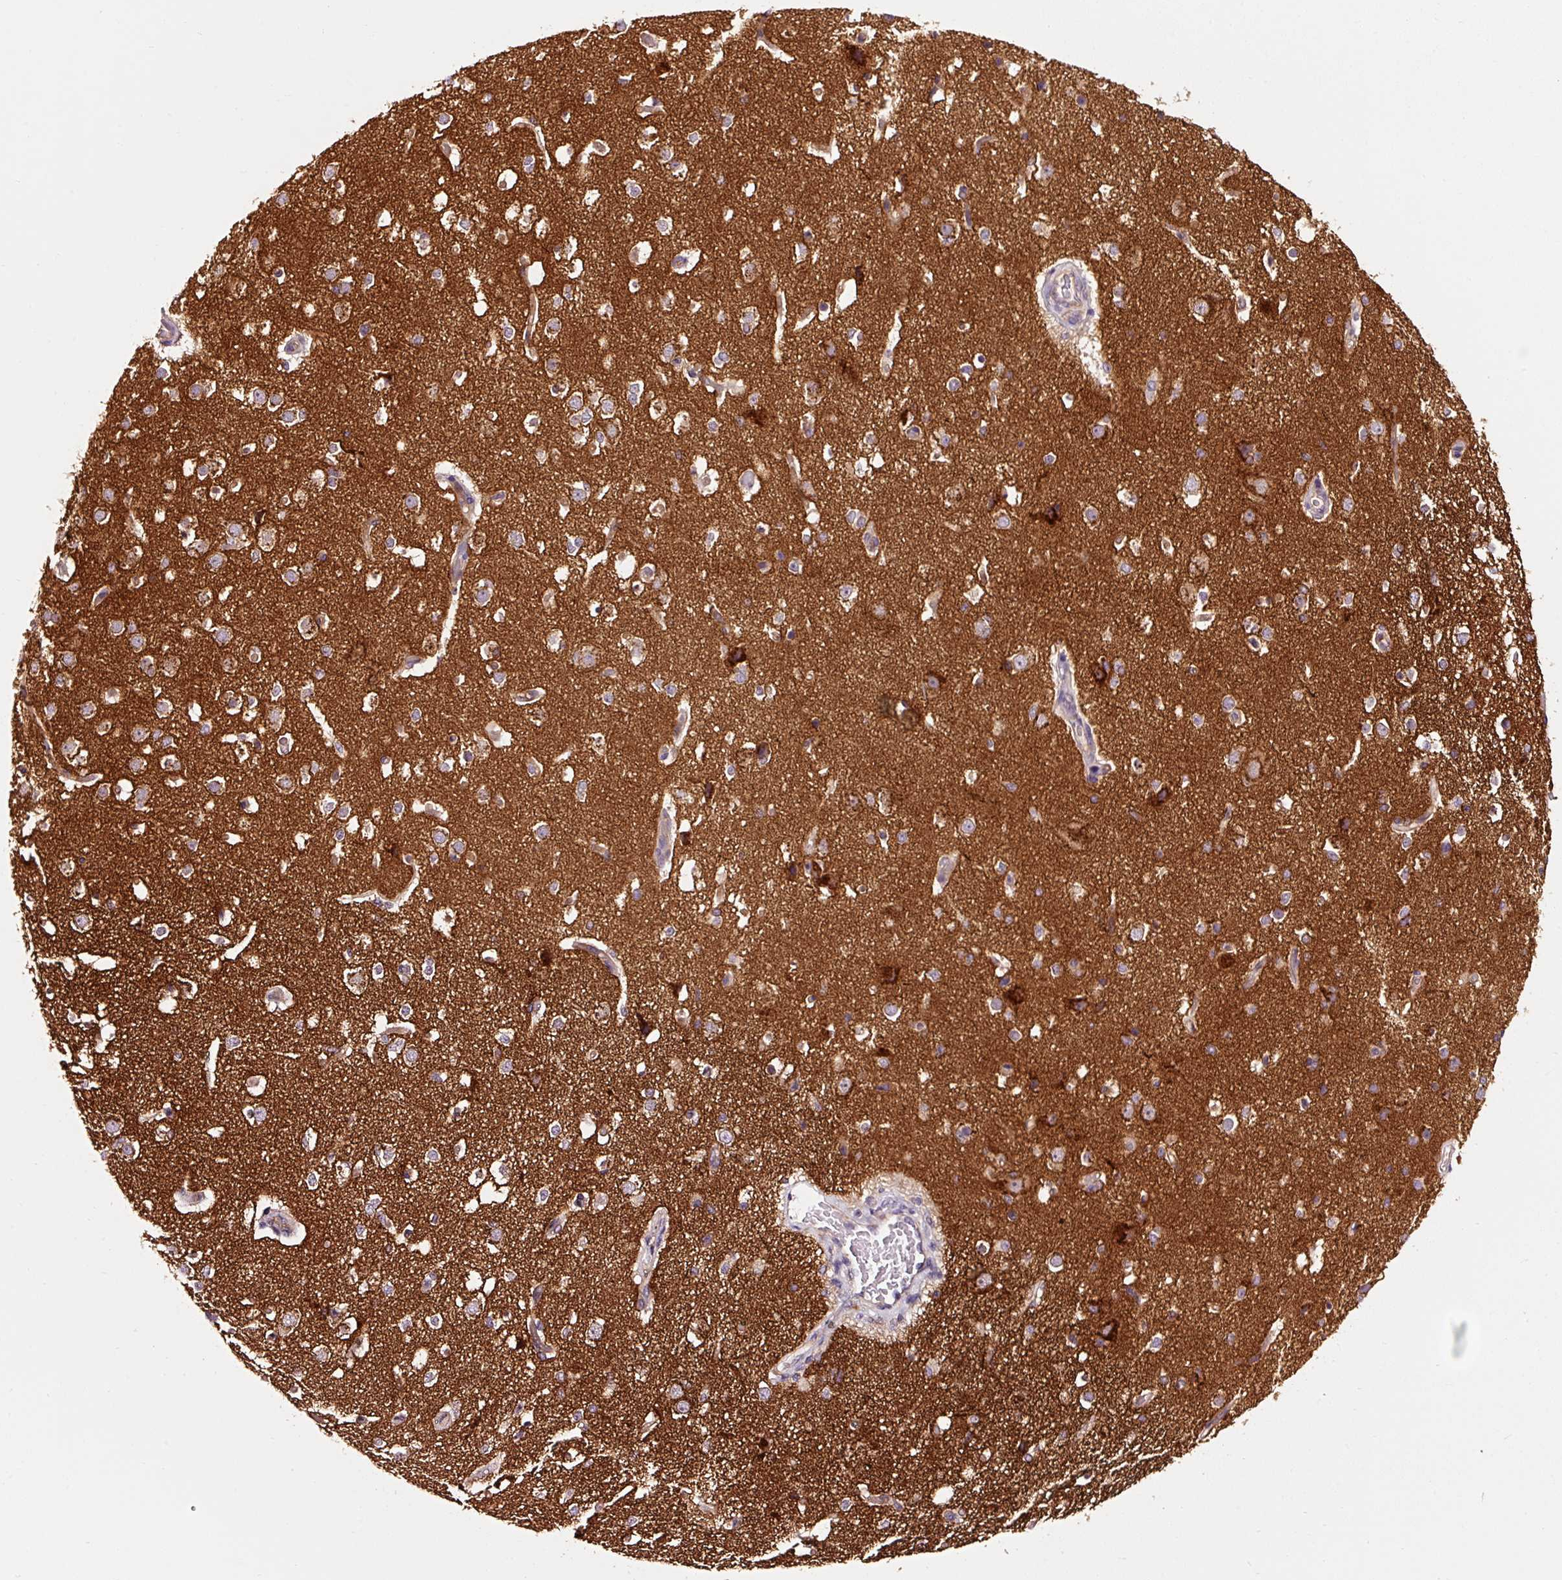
{"staining": {"intensity": "negative", "quantity": "none", "location": "none"}, "tissue": "cerebral cortex", "cell_type": "Endothelial cells", "image_type": "normal", "snomed": [{"axis": "morphology", "description": "Normal tissue, NOS"}, {"axis": "morphology", "description": "Inflammation, NOS"}, {"axis": "topography", "description": "Cerebral cortex"}], "caption": "Endothelial cells are negative for brown protein staining in benign cerebral cortex. (Stains: DAB IHC with hematoxylin counter stain, Microscopy: brightfield microscopy at high magnification).", "gene": "NAPA", "patient": {"sex": "male", "age": 6}}